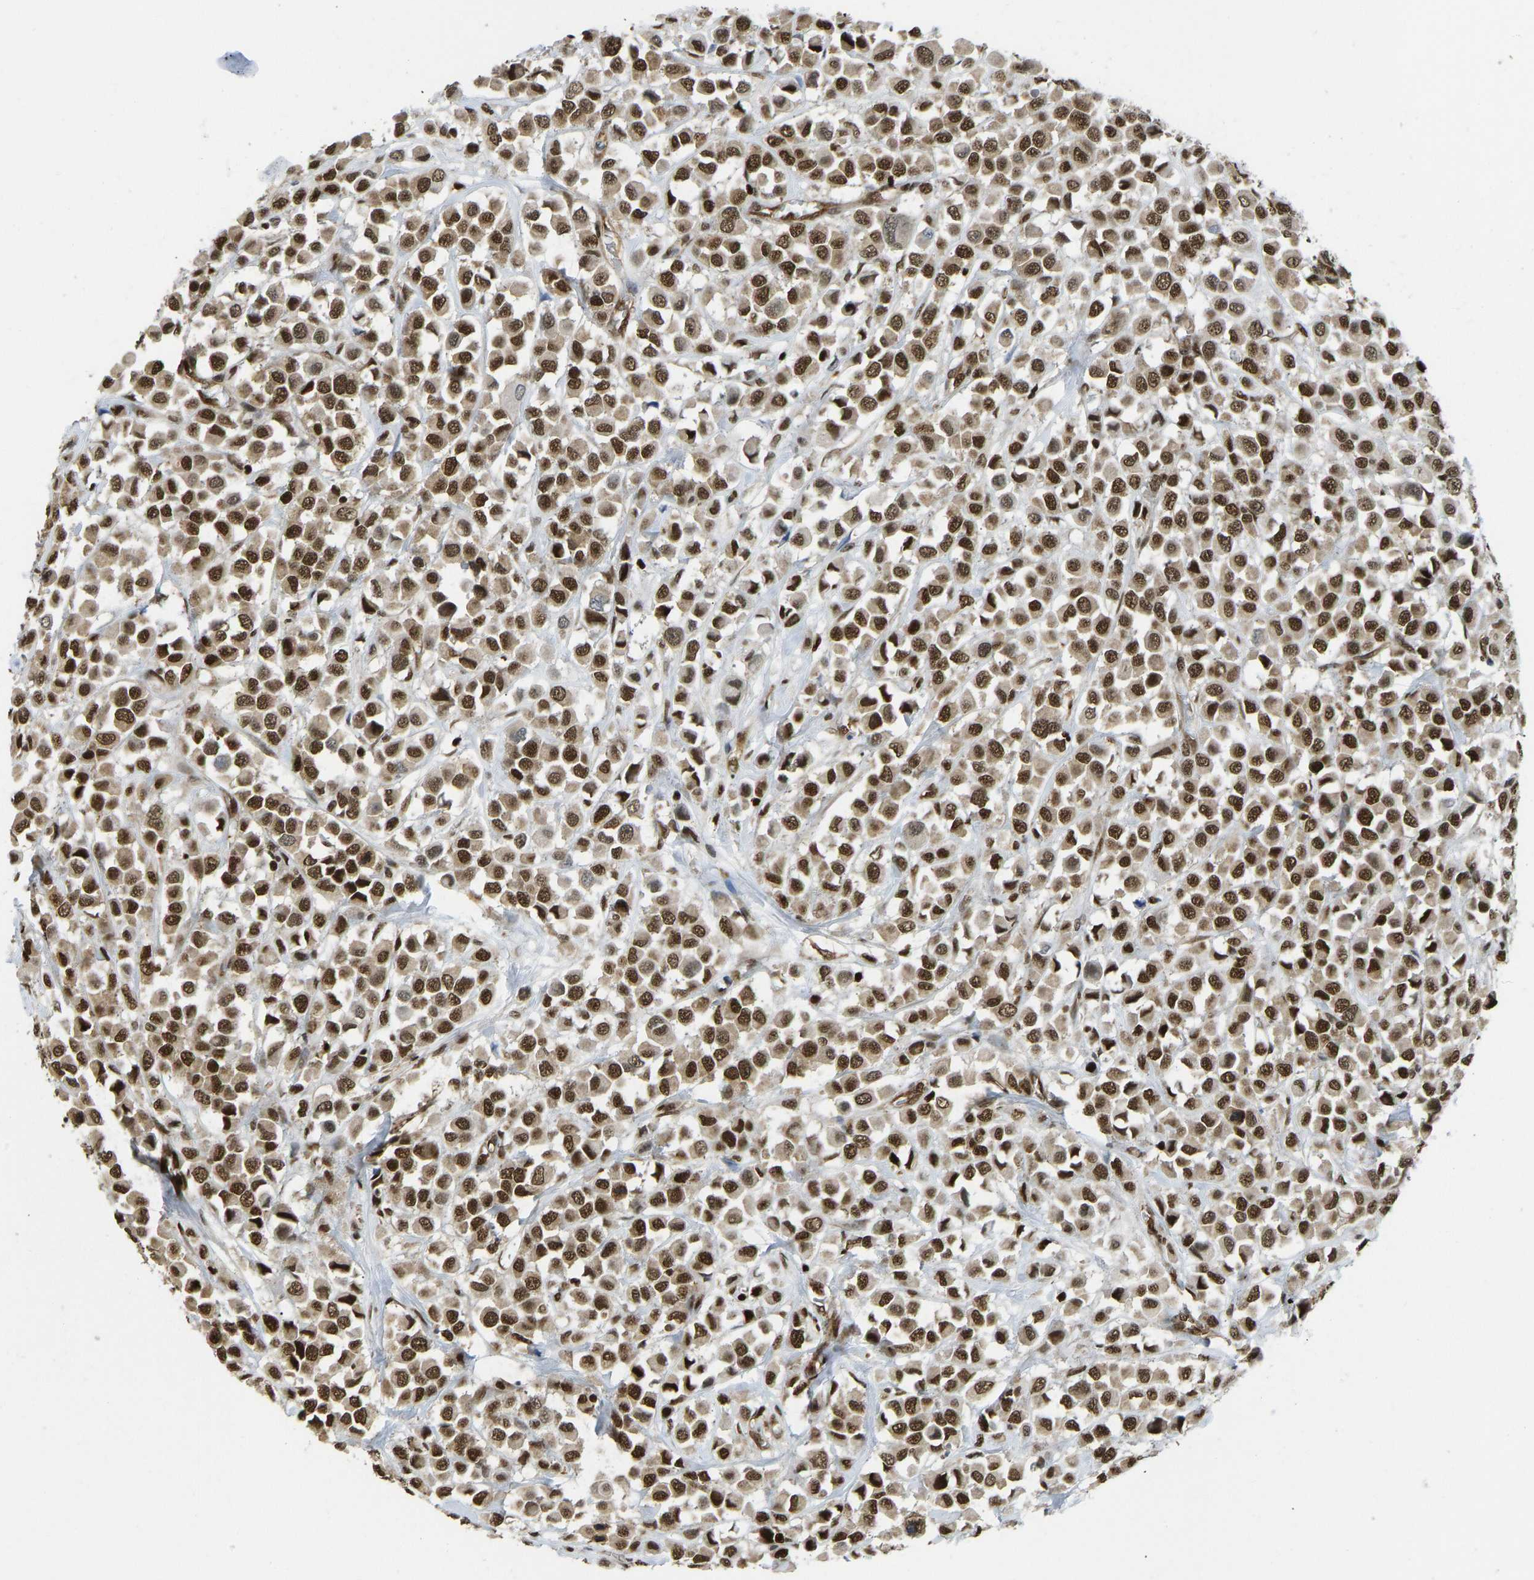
{"staining": {"intensity": "strong", "quantity": ">75%", "location": "cytoplasmic/membranous,nuclear"}, "tissue": "breast cancer", "cell_type": "Tumor cells", "image_type": "cancer", "snomed": [{"axis": "morphology", "description": "Duct carcinoma"}, {"axis": "topography", "description": "Breast"}], "caption": "There is high levels of strong cytoplasmic/membranous and nuclear positivity in tumor cells of breast cancer (intraductal carcinoma), as demonstrated by immunohistochemical staining (brown color).", "gene": "ZSCAN20", "patient": {"sex": "female", "age": 61}}